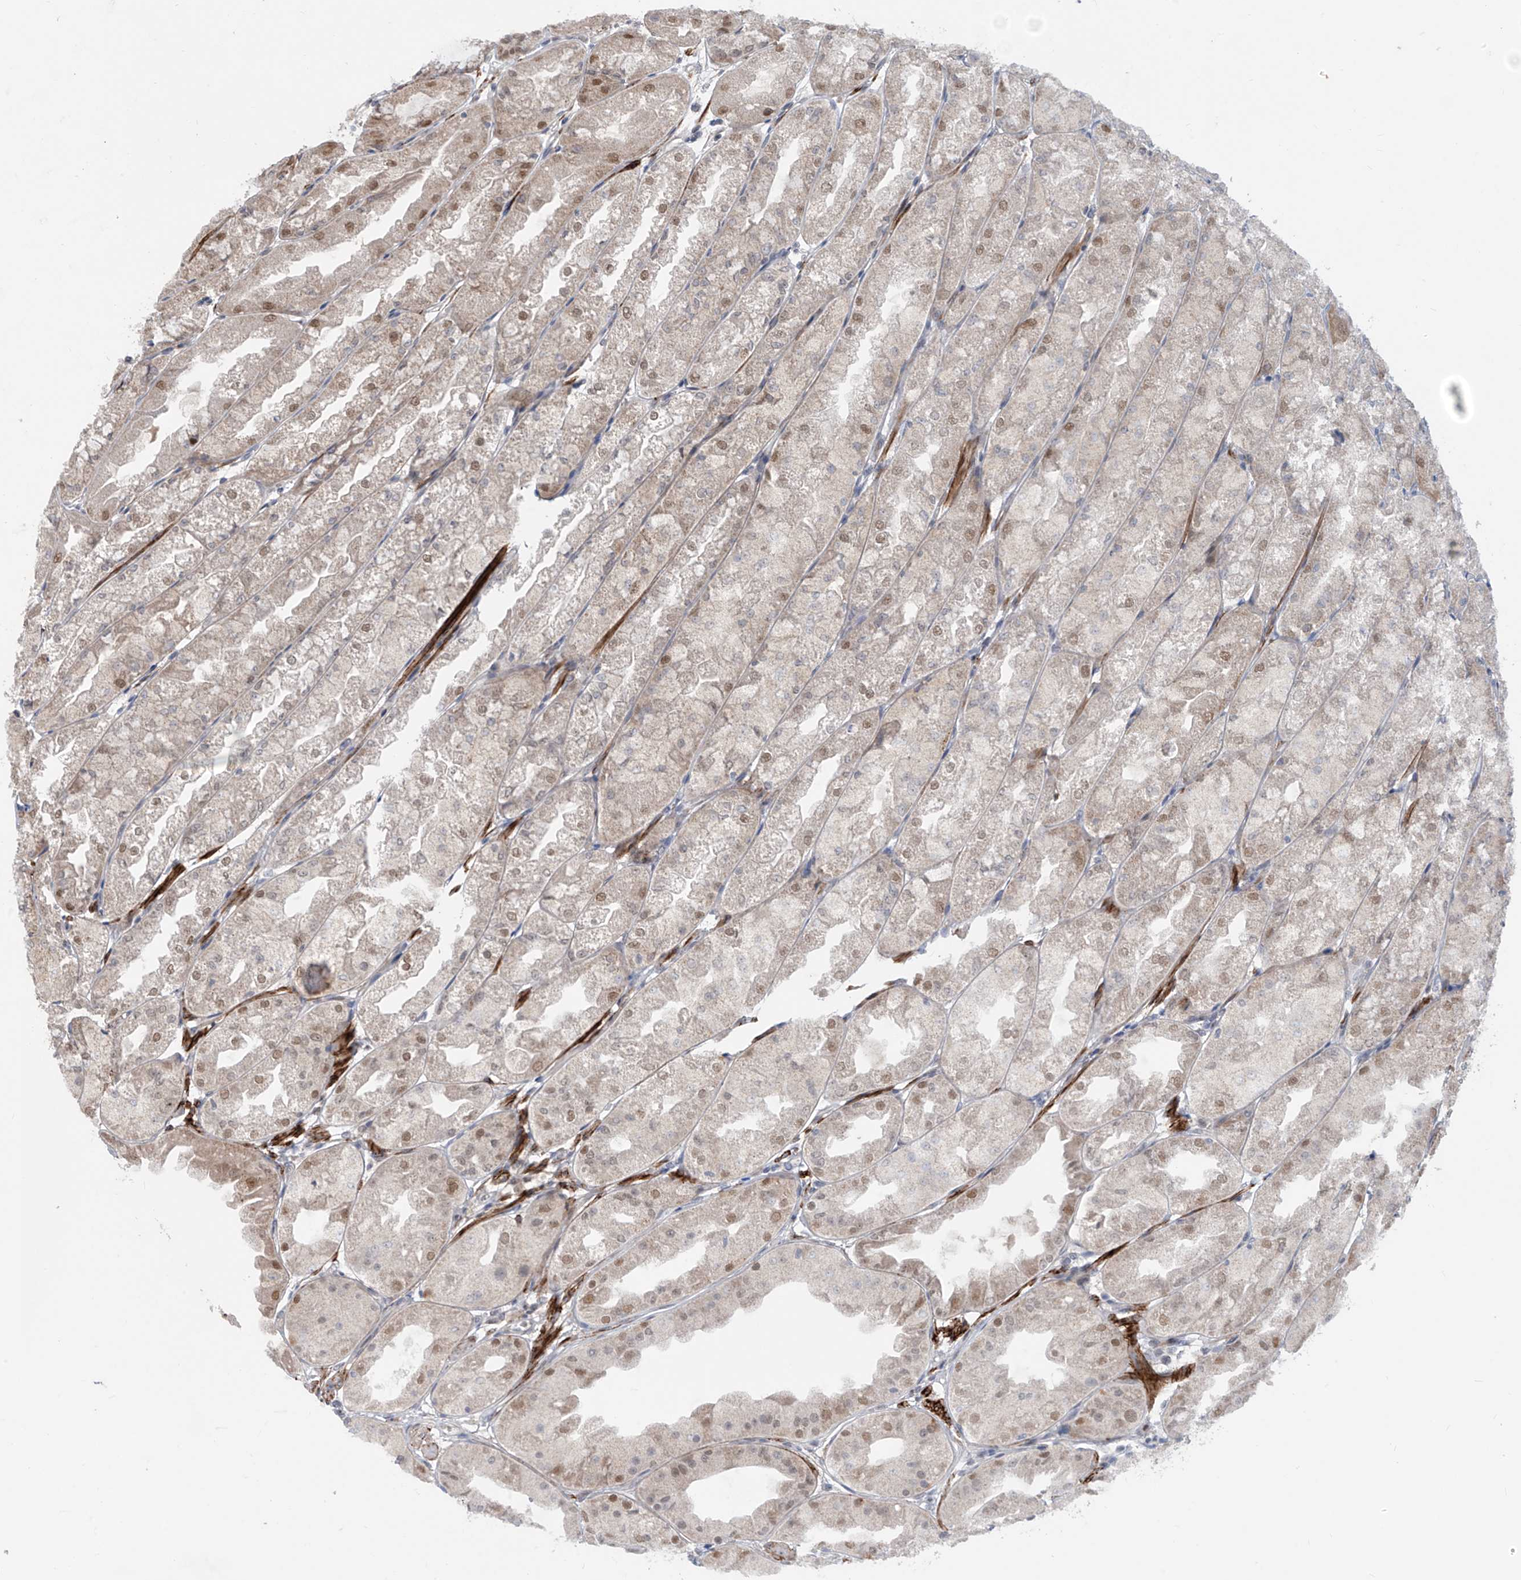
{"staining": {"intensity": "moderate", "quantity": ">75%", "location": "nuclear"}, "tissue": "stomach", "cell_type": "Glandular cells", "image_type": "normal", "snomed": [{"axis": "morphology", "description": "Normal tissue, NOS"}, {"axis": "topography", "description": "Stomach, upper"}], "caption": "High-magnification brightfield microscopy of unremarkable stomach stained with DAB (3,3'-diaminobenzidine) (brown) and counterstained with hematoxylin (blue). glandular cells exhibit moderate nuclear expression is present in about>75% of cells. (DAB (3,3'-diaminobenzidine) IHC, brown staining for protein, blue staining for nuclei).", "gene": "LAGE3", "patient": {"sex": "male", "age": 47}}